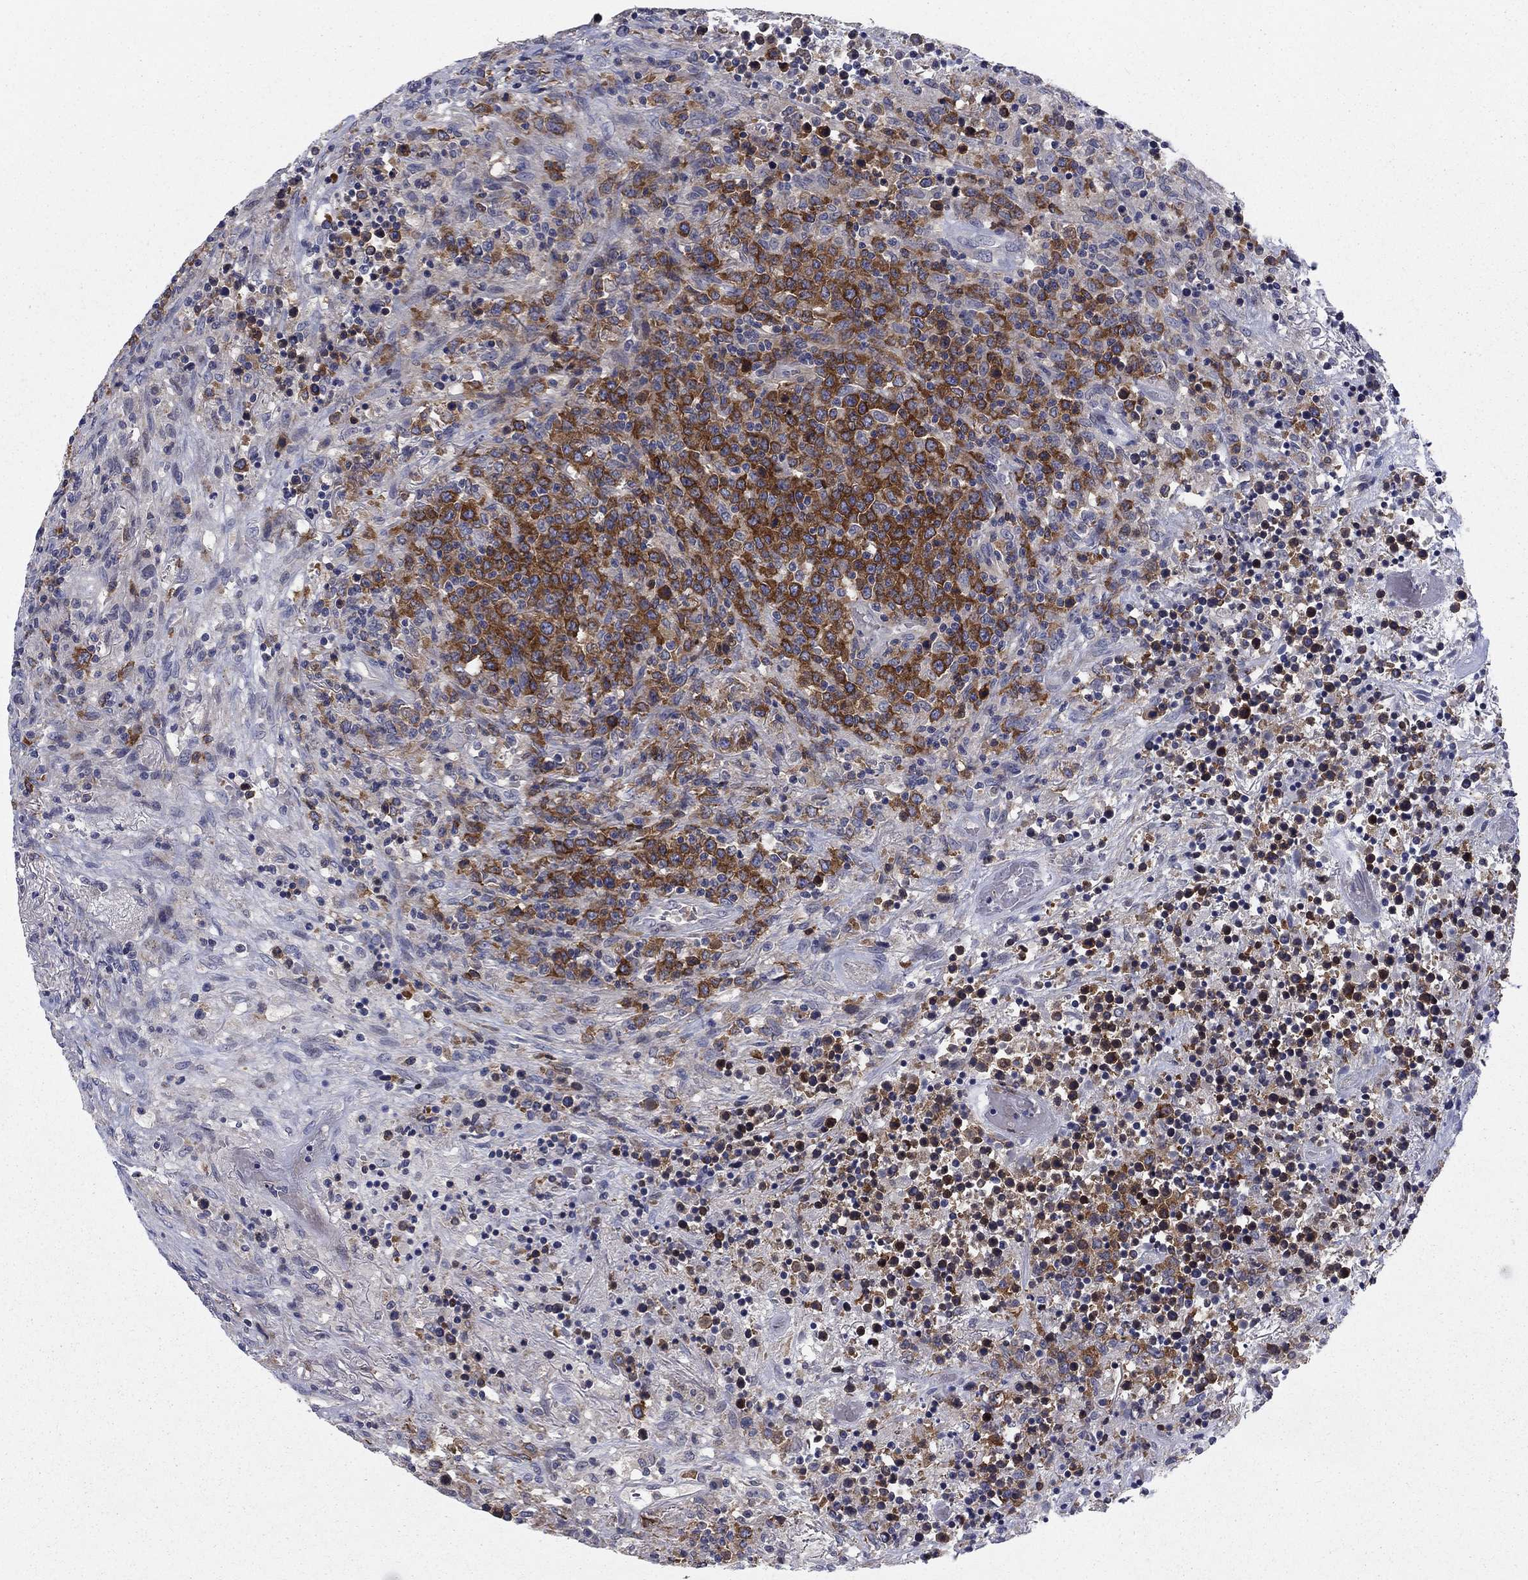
{"staining": {"intensity": "strong", "quantity": "25%-75%", "location": "cytoplasmic/membranous"}, "tissue": "lymphoma", "cell_type": "Tumor cells", "image_type": "cancer", "snomed": [{"axis": "morphology", "description": "Malignant lymphoma, non-Hodgkin's type, High grade"}, {"axis": "topography", "description": "Lung"}], "caption": "Protein expression analysis of human malignant lymphoma, non-Hodgkin's type (high-grade) reveals strong cytoplasmic/membranous expression in about 25%-75% of tumor cells.", "gene": "KIF15", "patient": {"sex": "male", "age": 79}}